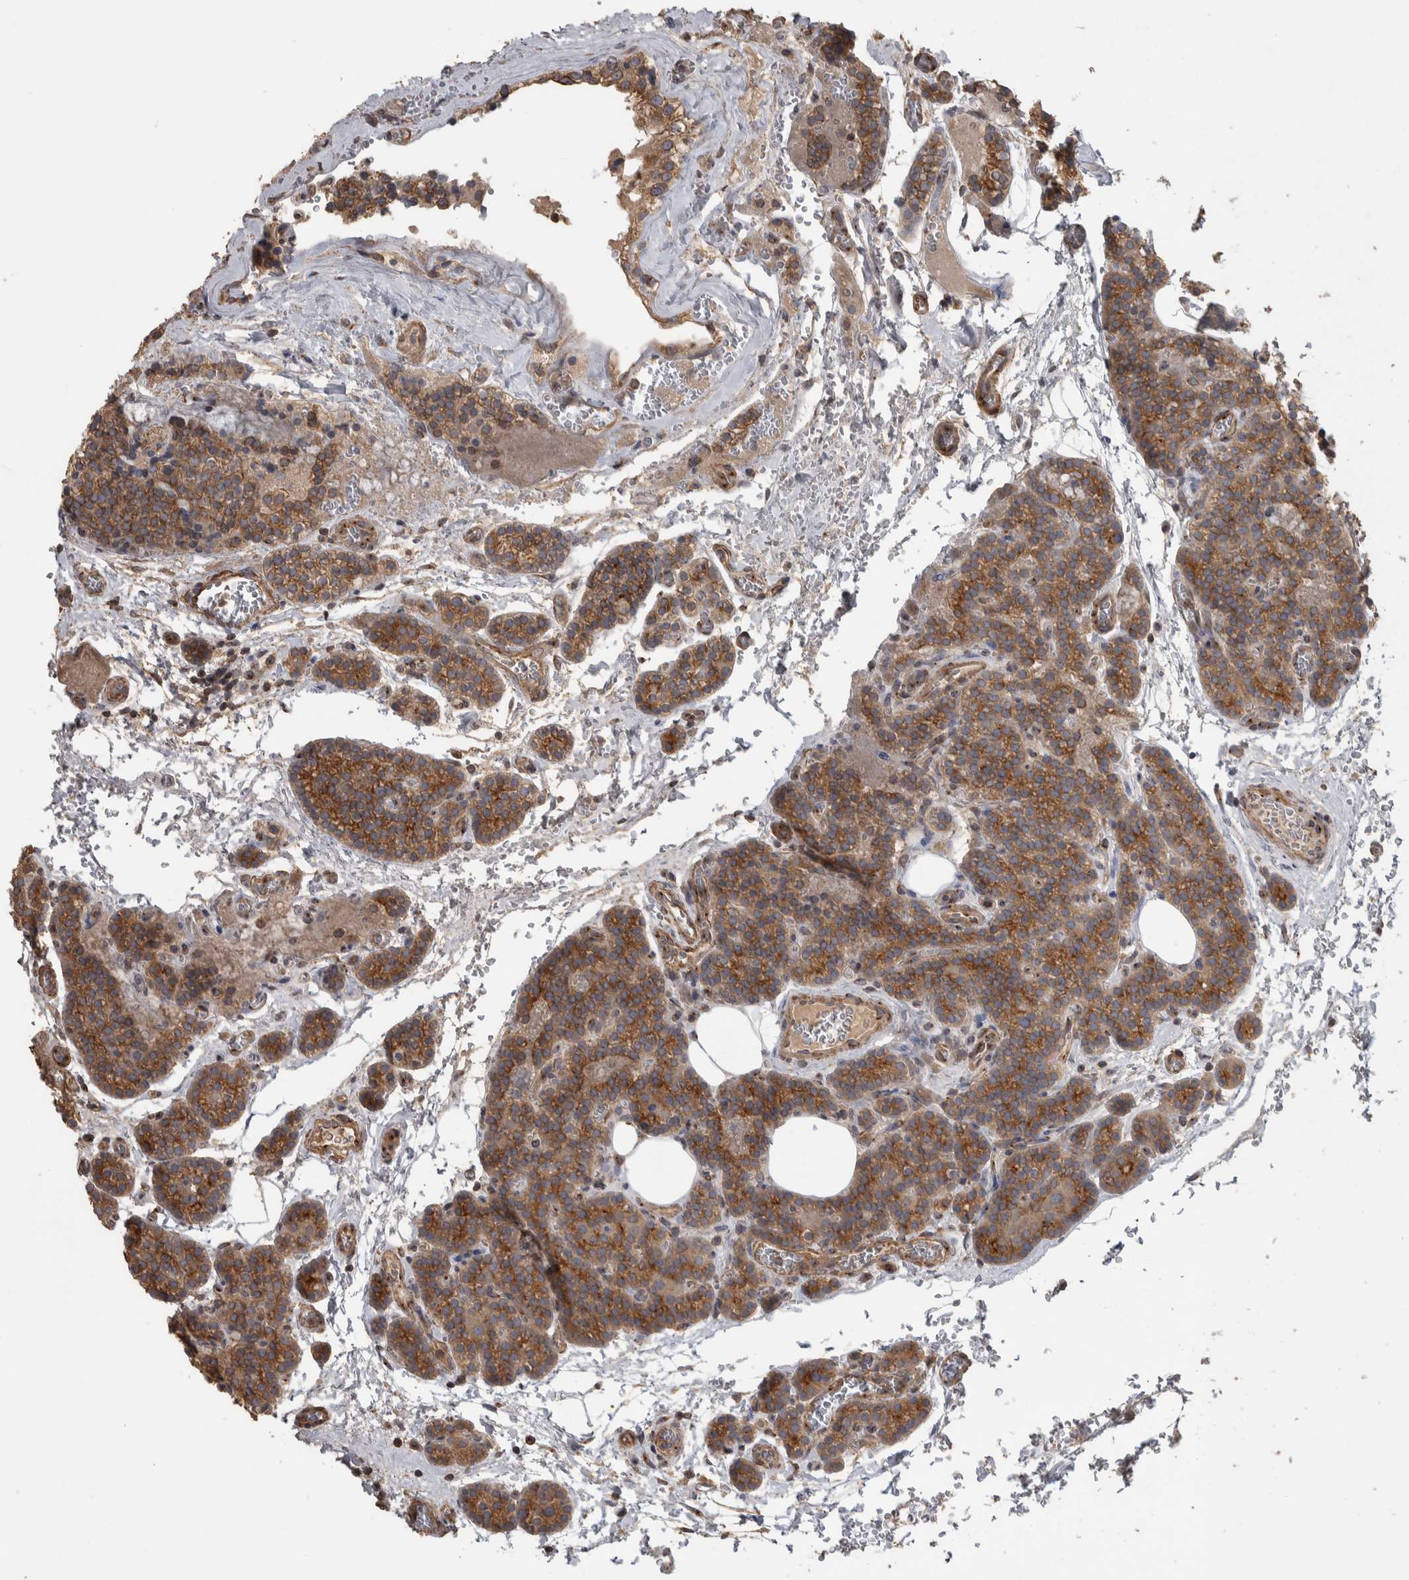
{"staining": {"intensity": "moderate", "quantity": ">75%", "location": "cytoplasmic/membranous"}, "tissue": "parathyroid gland", "cell_type": "Glandular cells", "image_type": "normal", "snomed": [{"axis": "morphology", "description": "Normal tissue, NOS"}, {"axis": "topography", "description": "Parathyroid gland"}], "caption": "DAB (3,3'-diaminobenzidine) immunohistochemical staining of benign parathyroid gland shows moderate cytoplasmic/membranous protein staining in approximately >75% of glandular cells.", "gene": "IFRD1", "patient": {"sex": "female", "age": 64}}